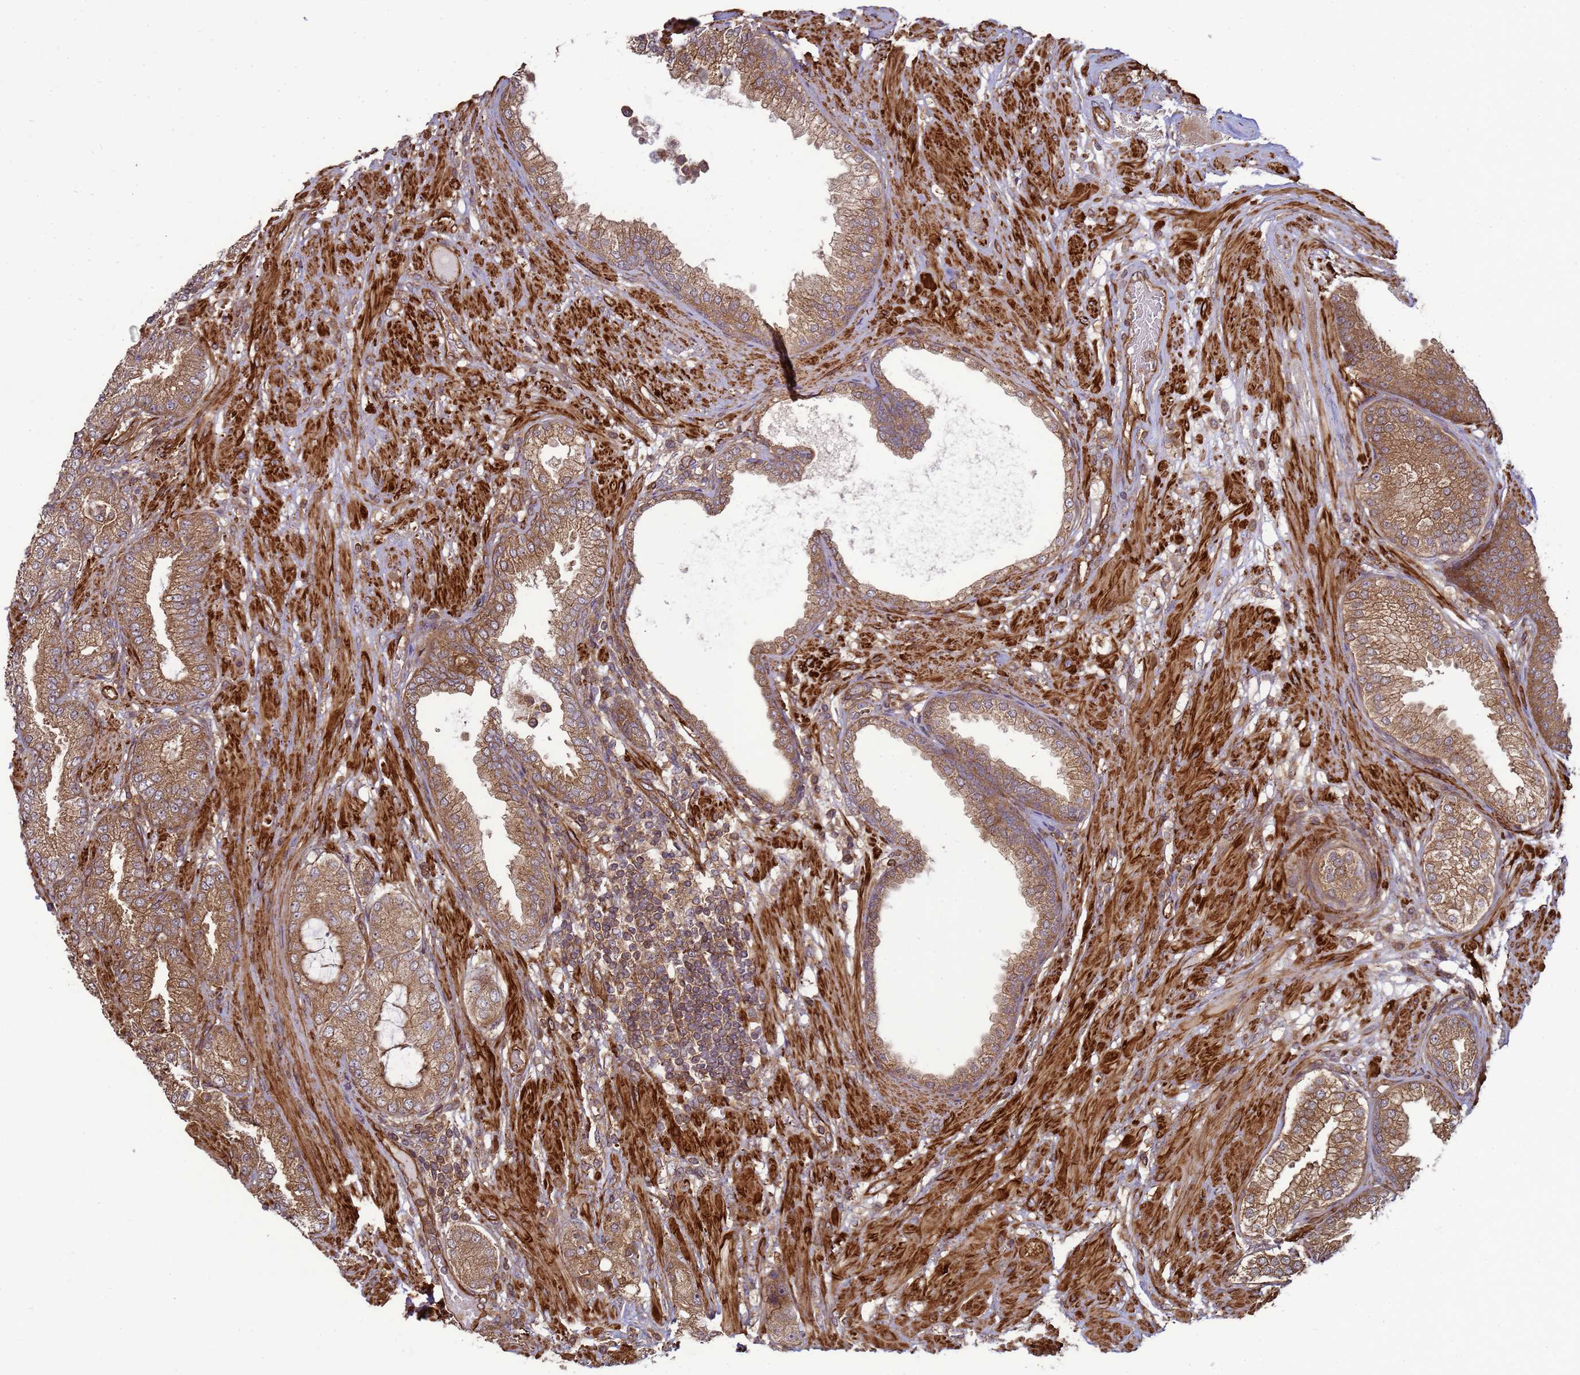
{"staining": {"intensity": "moderate", "quantity": ">75%", "location": "cytoplasmic/membranous"}, "tissue": "prostate cancer", "cell_type": "Tumor cells", "image_type": "cancer", "snomed": [{"axis": "morphology", "description": "Adenocarcinoma, High grade"}, {"axis": "topography", "description": "Prostate"}], "caption": "High-magnification brightfield microscopy of prostate cancer (high-grade adenocarcinoma) stained with DAB (brown) and counterstained with hematoxylin (blue). tumor cells exhibit moderate cytoplasmic/membranous staining is identified in approximately>75% of cells.", "gene": "CNOT1", "patient": {"sex": "male", "age": 71}}